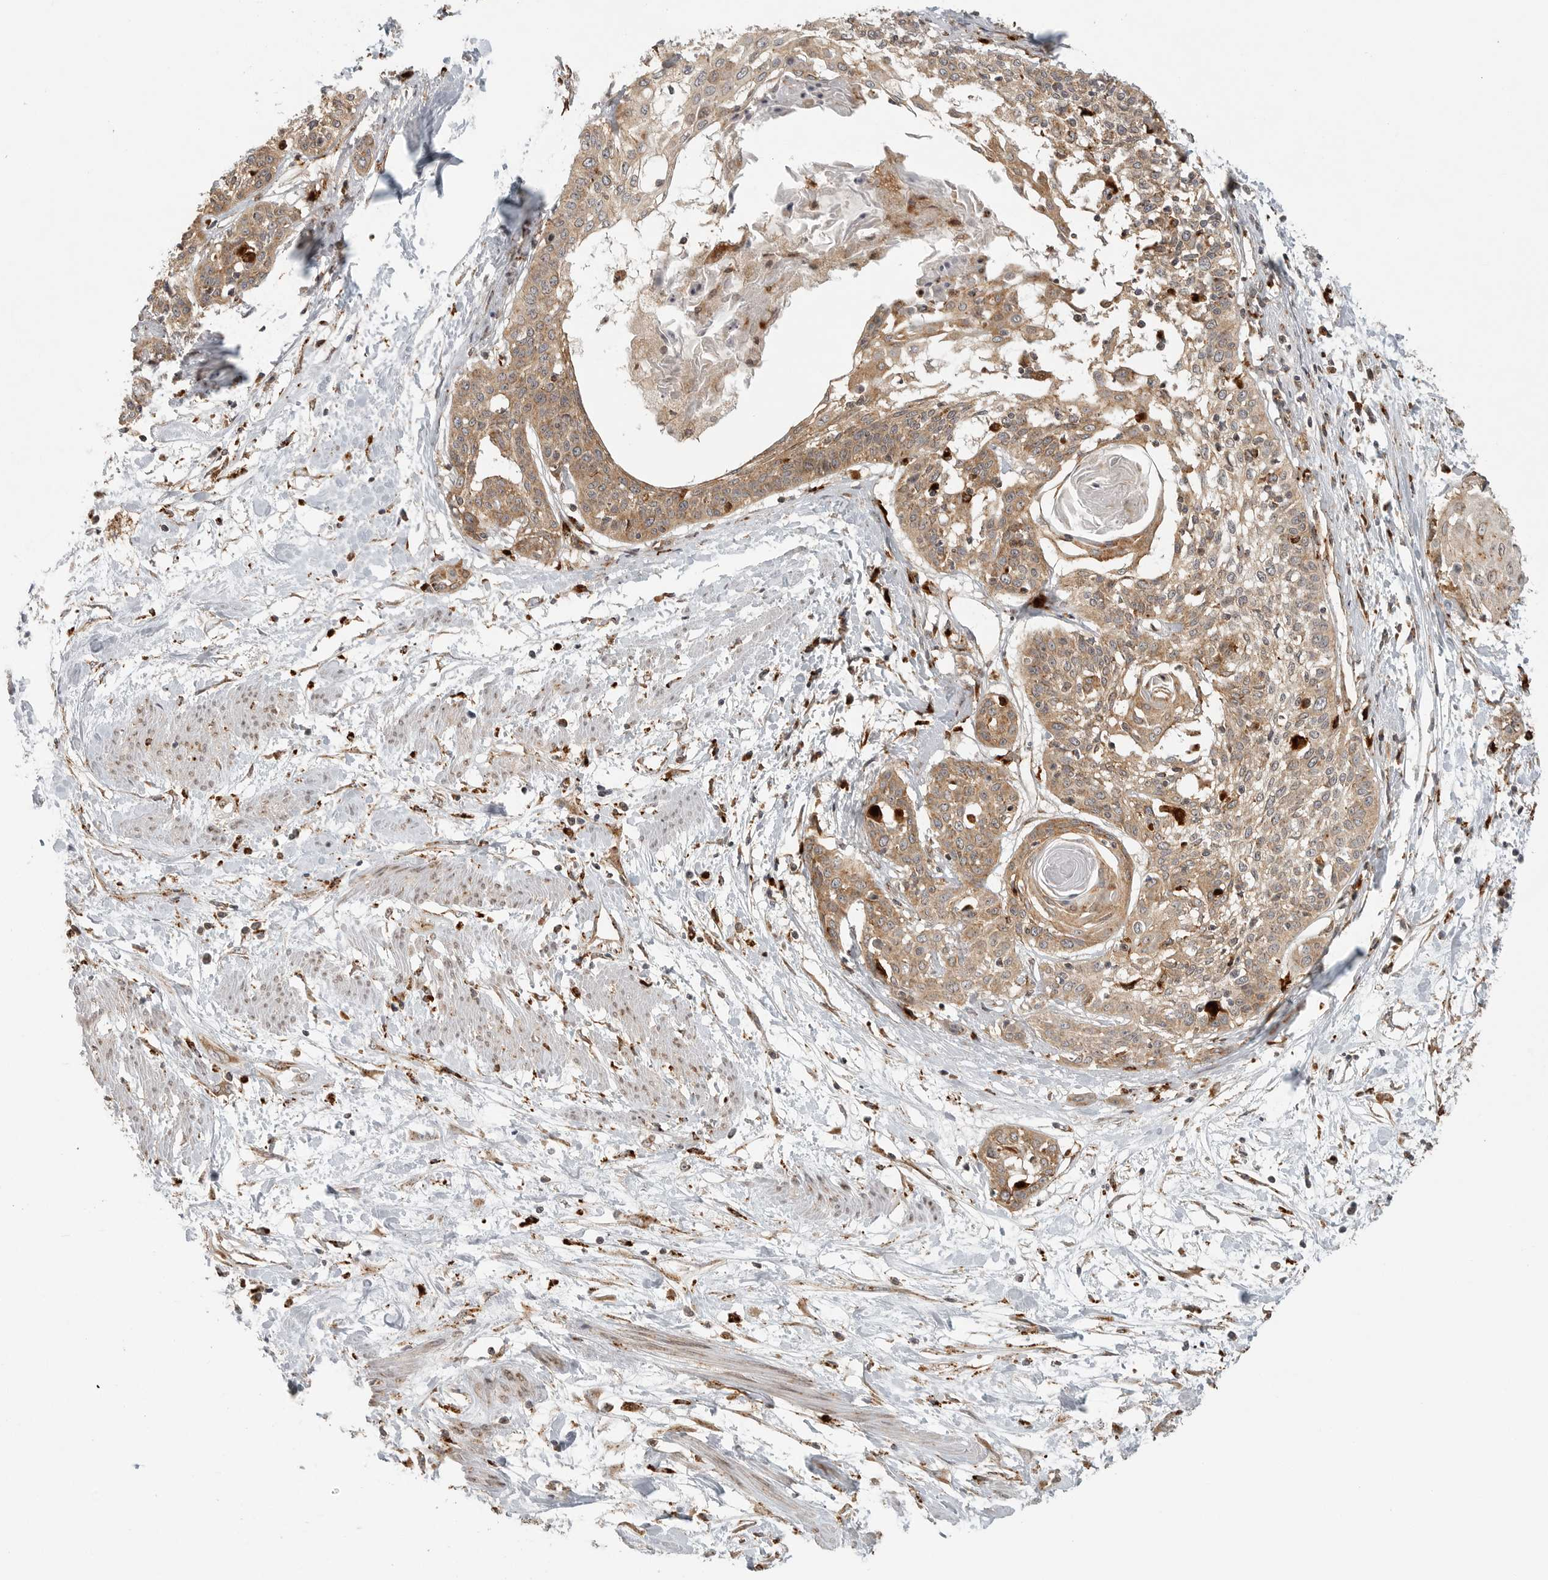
{"staining": {"intensity": "moderate", "quantity": ">75%", "location": "cytoplasmic/membranous"}, "tissue": "cervical cancer", "cell_type": "Tumor cells", "image_type": "cancer", "snomed": [{"axis": "morphology", "description": "Squamous cell carcinoma, NOS"}, {"axis": "topography", "description": "Cervix"}], "caption": "Human squamous cell carcinoma (cervical) stained with a protein marker displays moderate staining in tumor cells.", "gene": "IDUA", "patient": {"sex": "female", "age": 57}}